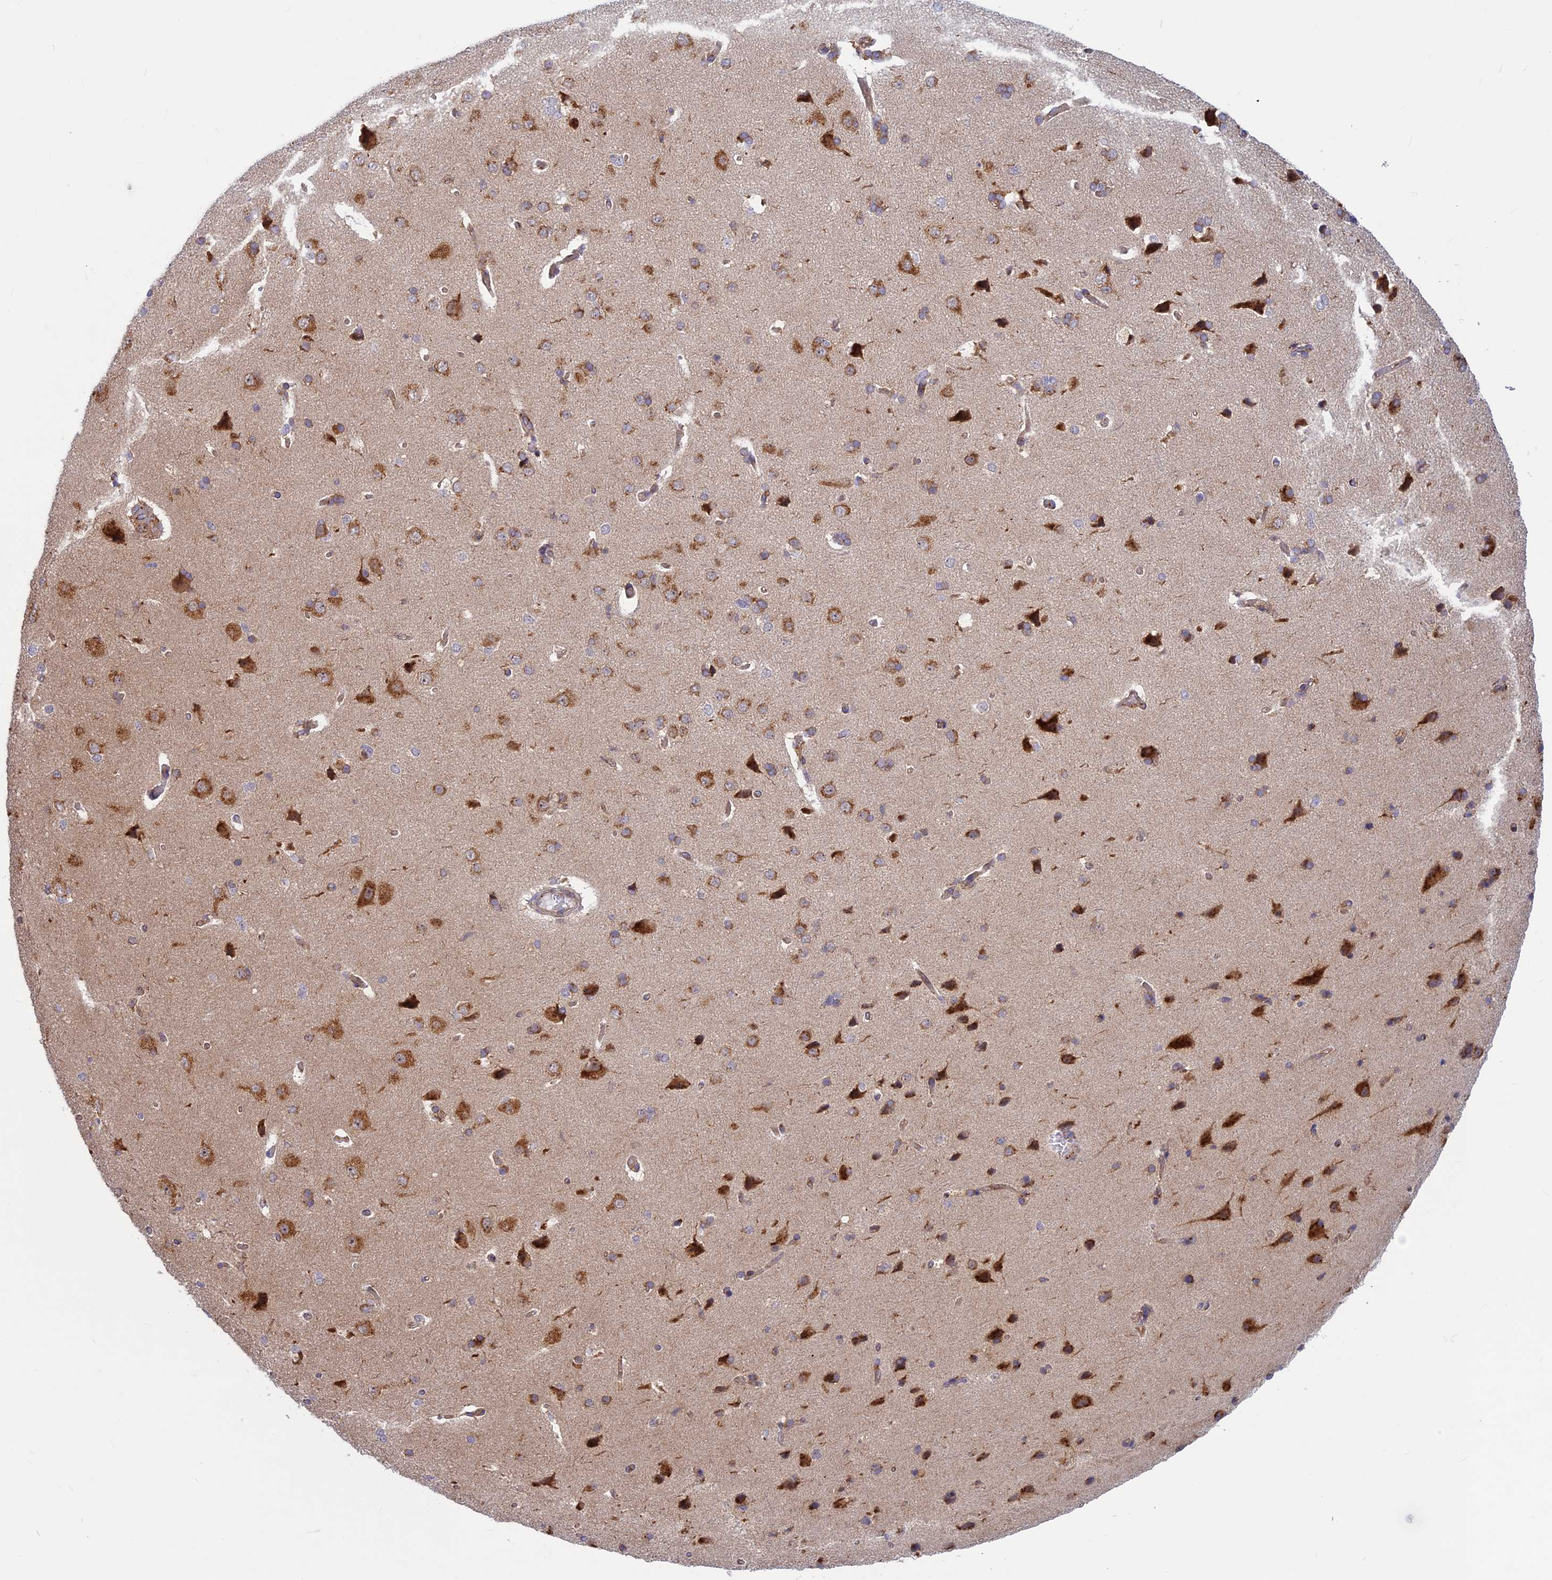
{"staining": {"intensity": "moderate", "quantity": "25%-75%", "location": "cytoplasmic/membranous"}, "tissue": "cerebral cortex", "cell_type": "Endothelial cells", "image_type": "normal", "snomed": [{"axis": "morphology", "description": "Normal tissue, NOS"}, {"axis": "topography", "description": "Cerebral cortex"}], "caption": "Immunohistochemistry histopathology image of benign cerebral cortex: cerebral cortex stained using immunohistochemistry displays medium levels of moderate protein expression localized specifically in the cytoplasmic/membranous of endothelial cells, appearing as a cytoplasmic/membranous brown color.", "gene": "CLINT1", "patient": {"sex": "male", "age": 62}}